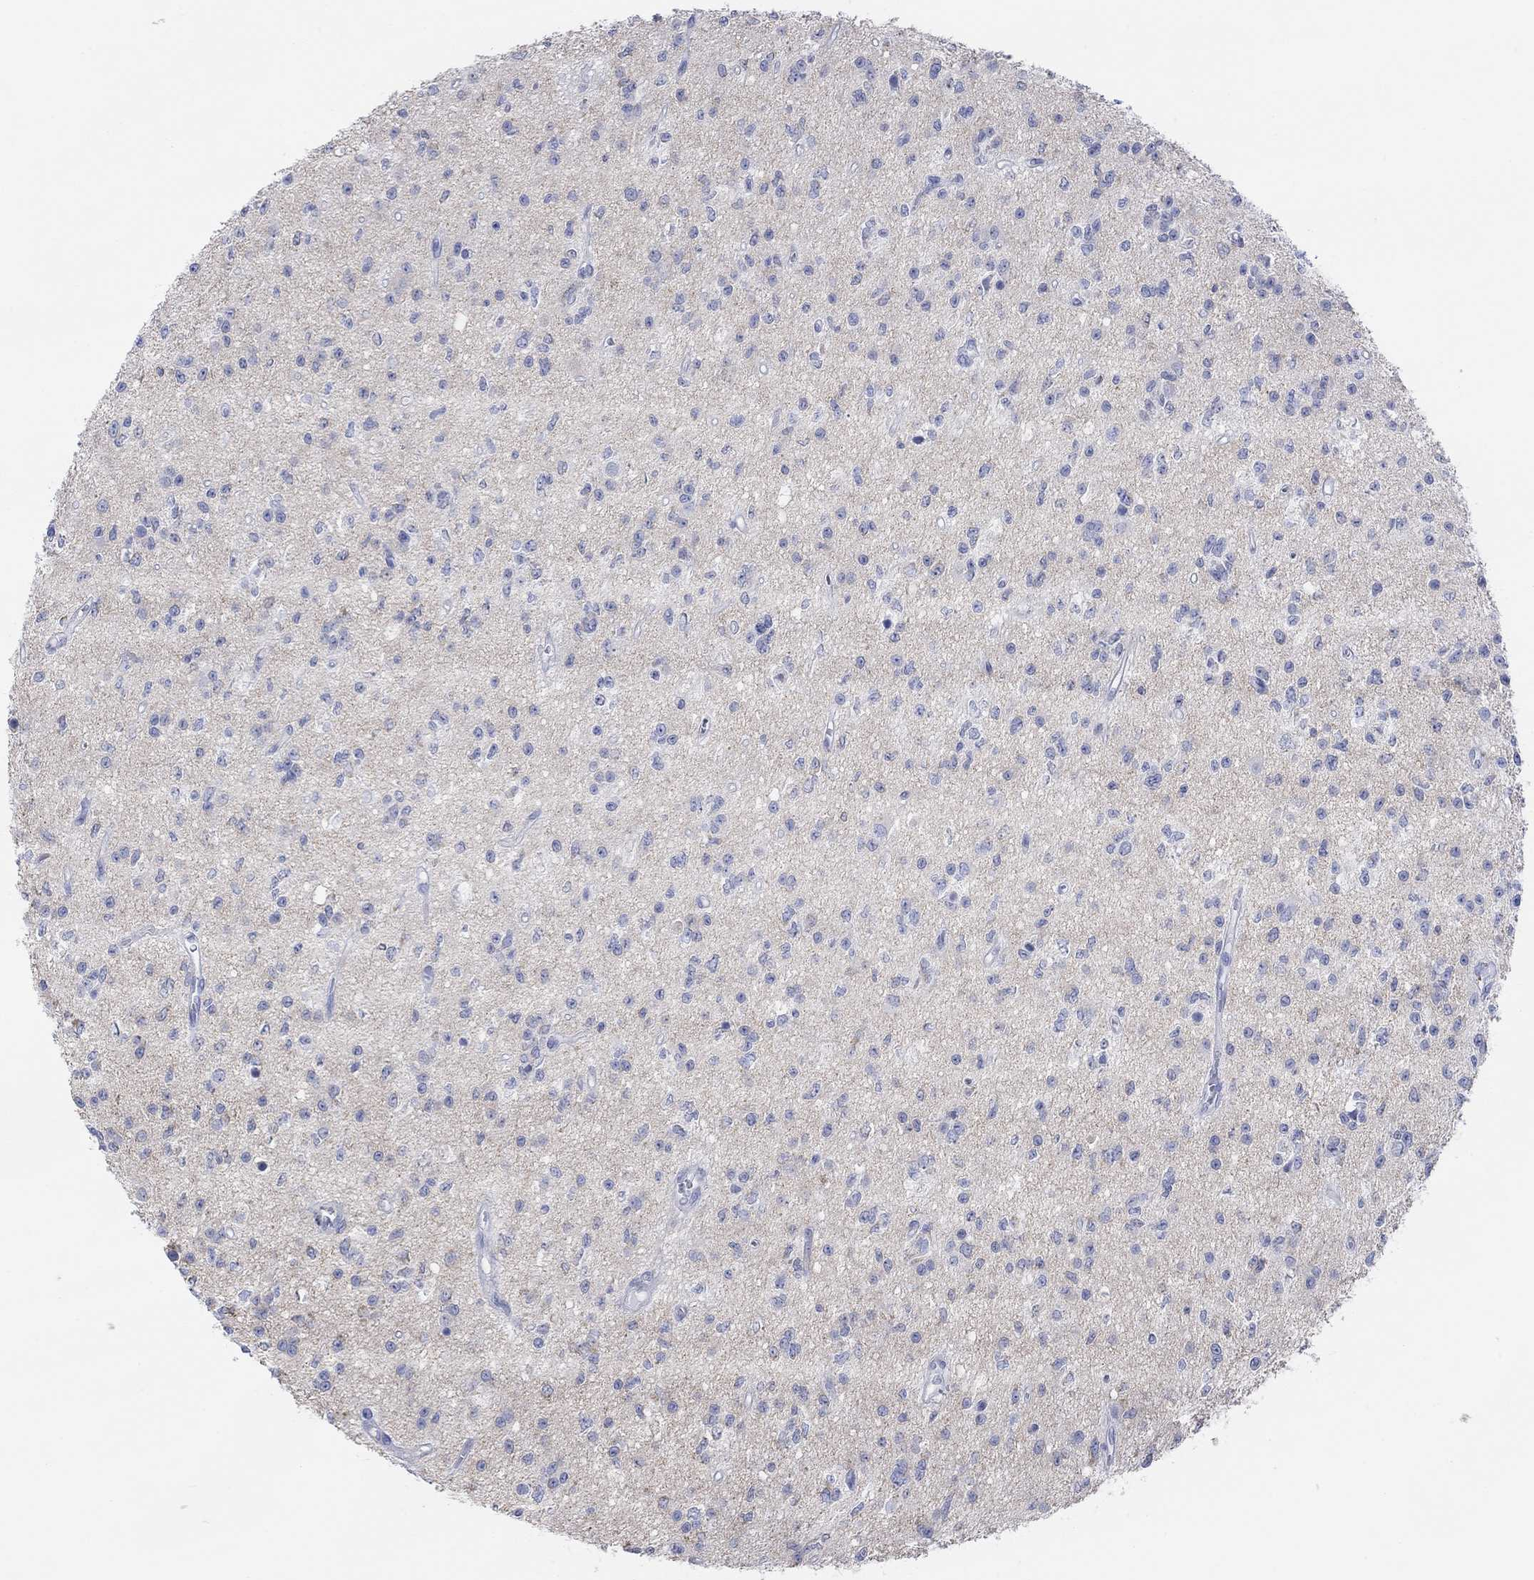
{"staining": {"intensity": "negative", "quantity": "none", "location": "none"}, "tissue": "glioma", "cell_type": "Tumor cells", "image_type": "cancer", "snomed": [{"axis": "morphology", "description": "Glioma, malignant, Low grade"}, {"axis": "topography", "description": "Brain"}], "caption": "Human glioma stained for a protein using immunohistochemistry (IHC) shows no expression in tumor cells.", "gene": "SYT12", "patient": {"sex": "female", "age": 45}}